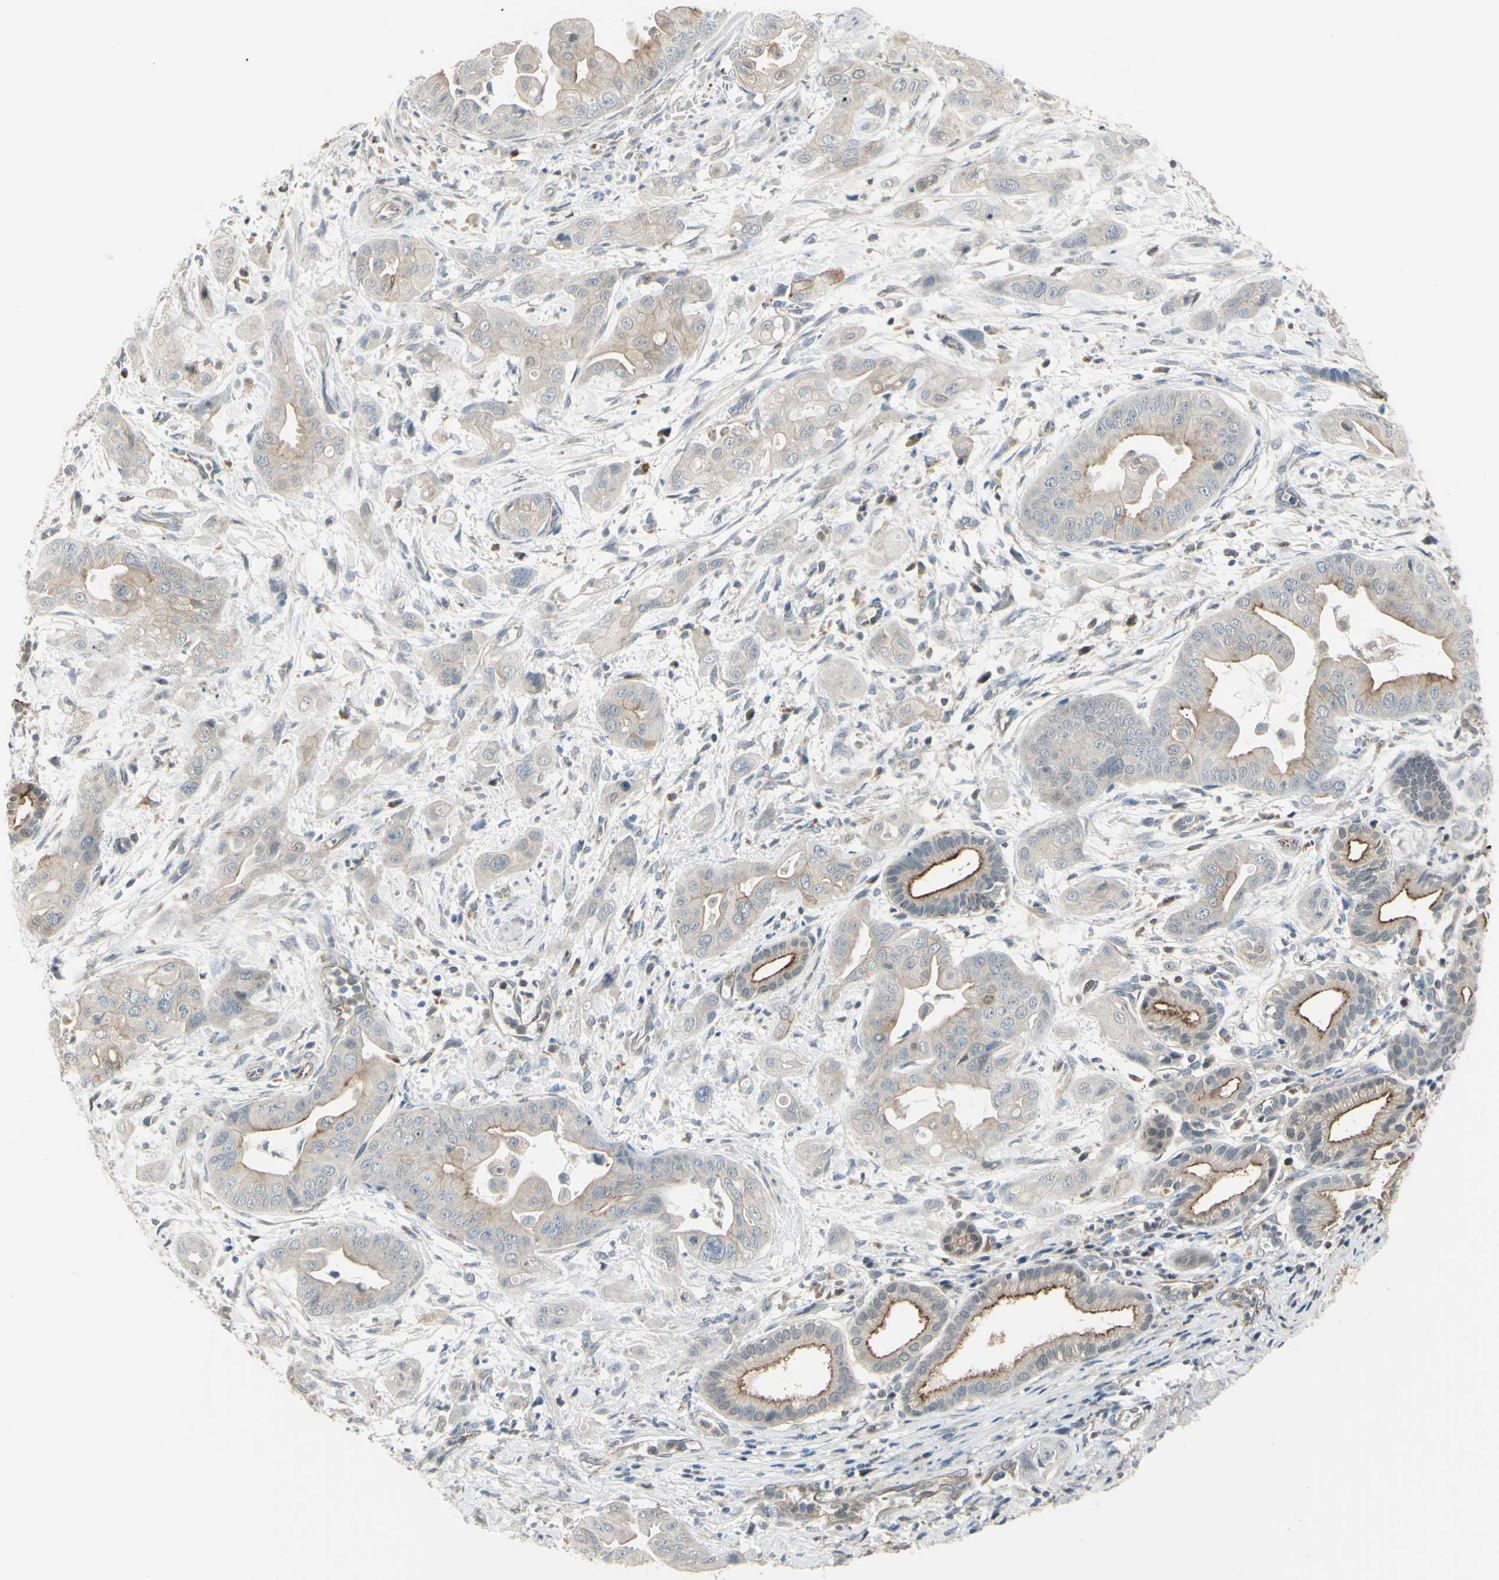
{"staining": {"intensity": "weak", "quantity": "25%-75%", "location": "cytoplasmic/membranous"}, "tissue": "pancreatic cancer", "cell_type": "Tumor cells", "image_type": "cancer", "snomed": [{"axis": "morphology", "description": "Adenocarcinoma, NOS"}, {"axis": "topography", "description": "Pancreas"}], "caption": "About 25%-75% of tumor cells in pancreatic adenocarcinoma reveal weak cytoplasmic/membranous protein staining as visualized by brown immunohistochemical staining.", "gene": "LMTK2", "patient": {"sex": "female", "age": 75}}